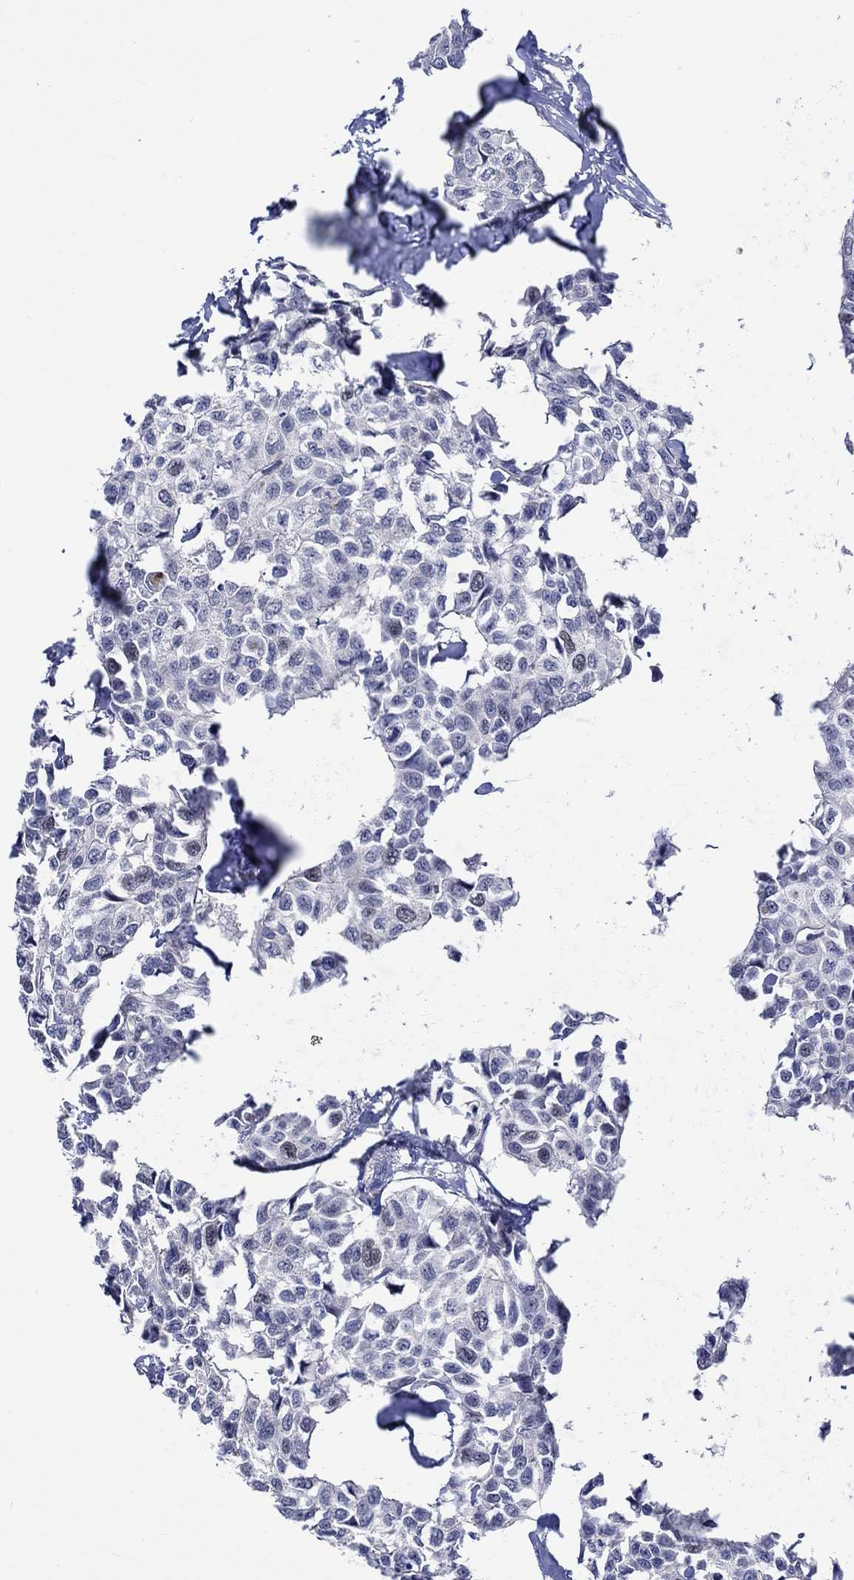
{"staining": {"intensity": "weak", "quantity": "<25%", "location": "nuclear"}, "tissue": "breast cancer", "cell_type": "Tumor cells", "image_type": "cancer", "snomed": [{"axis": "morphology", "description": "Duct carcinoma"}, {"axis": "topography", "description": "Breast"}], "caption": "This is an immunohistochemistry (IHC) photomicrograph of human breast cancer. There is no staining in tumor cells.", "gene": "E2F8", "patient": {"sex": "female", "age": 80}}